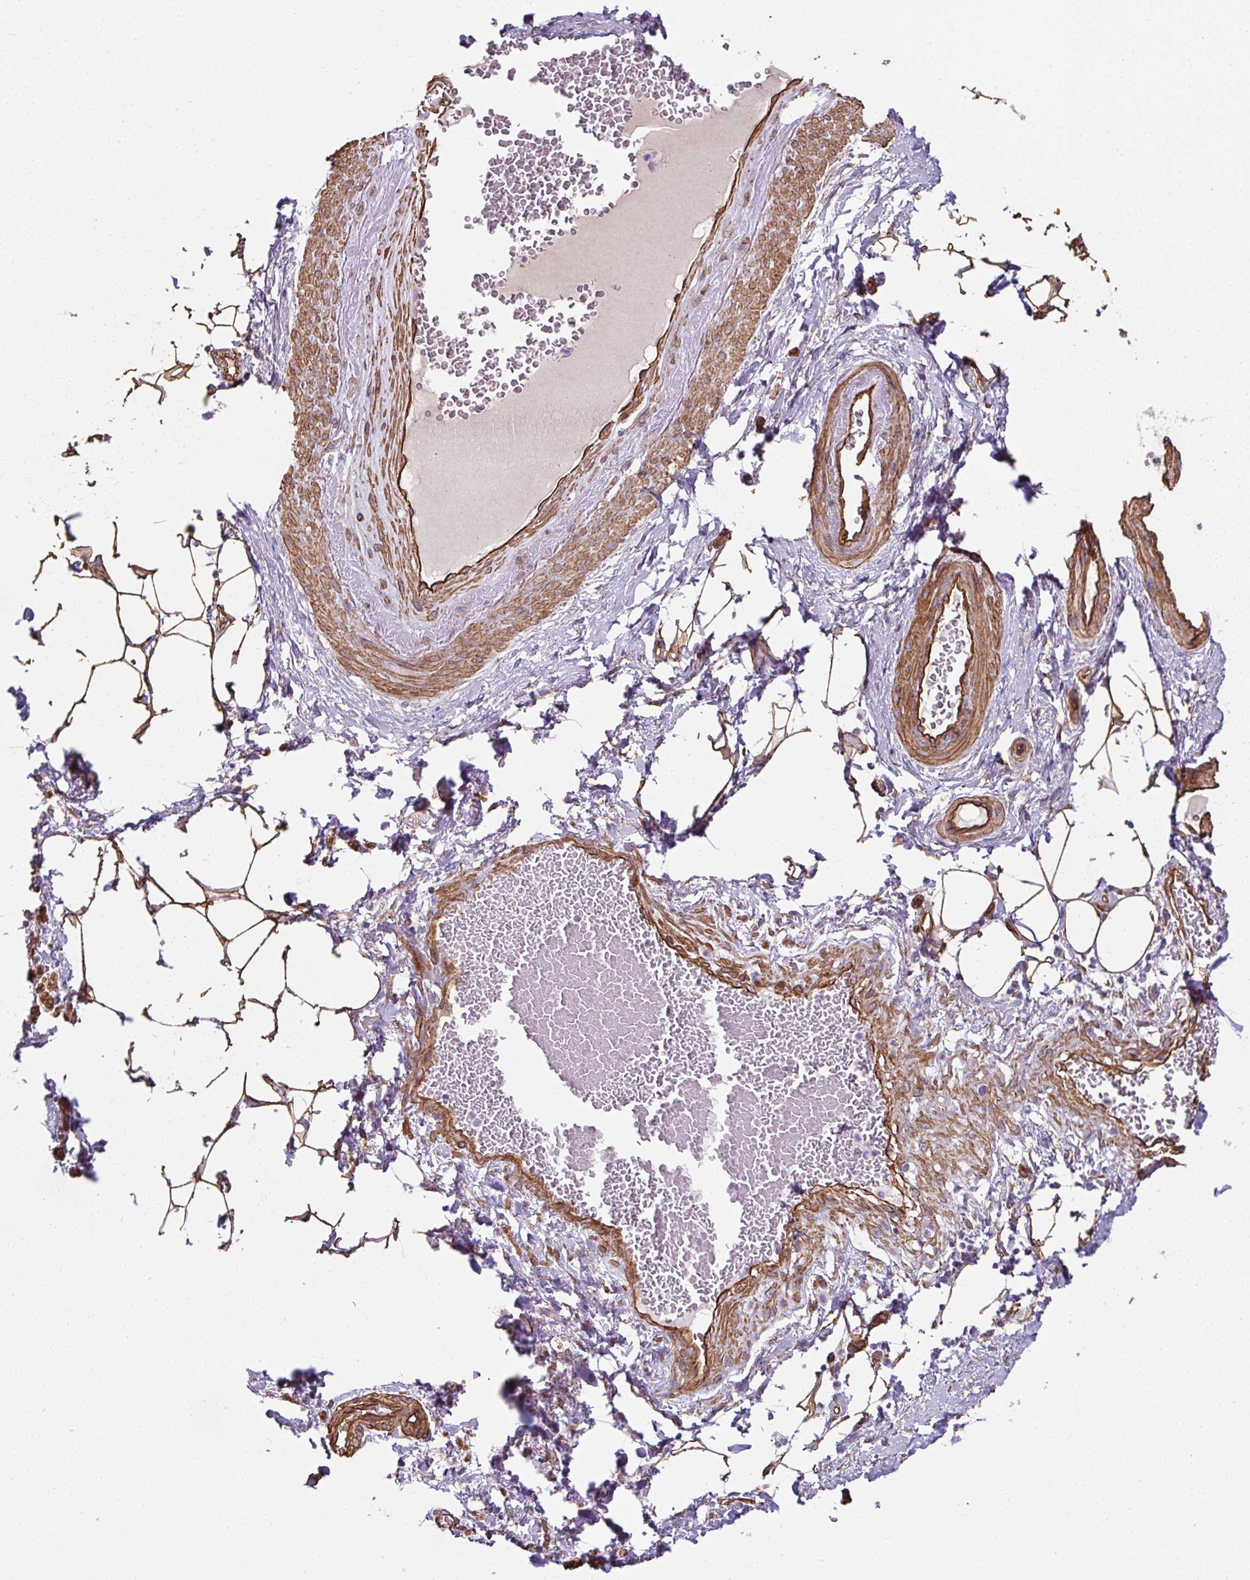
{"staining": {"intensity": "moderate", "quantity": ">75%", "location": "cytoplasmic/membranous"}, "tissue": "adipose tissue", "cell_type": "Adipocytes", "image_type": "normal", "snomed": [{"axis": "morphology", "description": "Normal tissue, NOS"}, {"axis": "topography", "description": "Vagina"}, {"axis": "topography", "description": "Peripheral nerve tissue"}], "caption": "Brown immunohistochemical staining in benign adipose tissue reveals moderate cytoplasmic/membranous staining in approximately >75% of adipocytes.", "gene": "ANKUB1", "patient": {"sex": "female", "age": 71}}